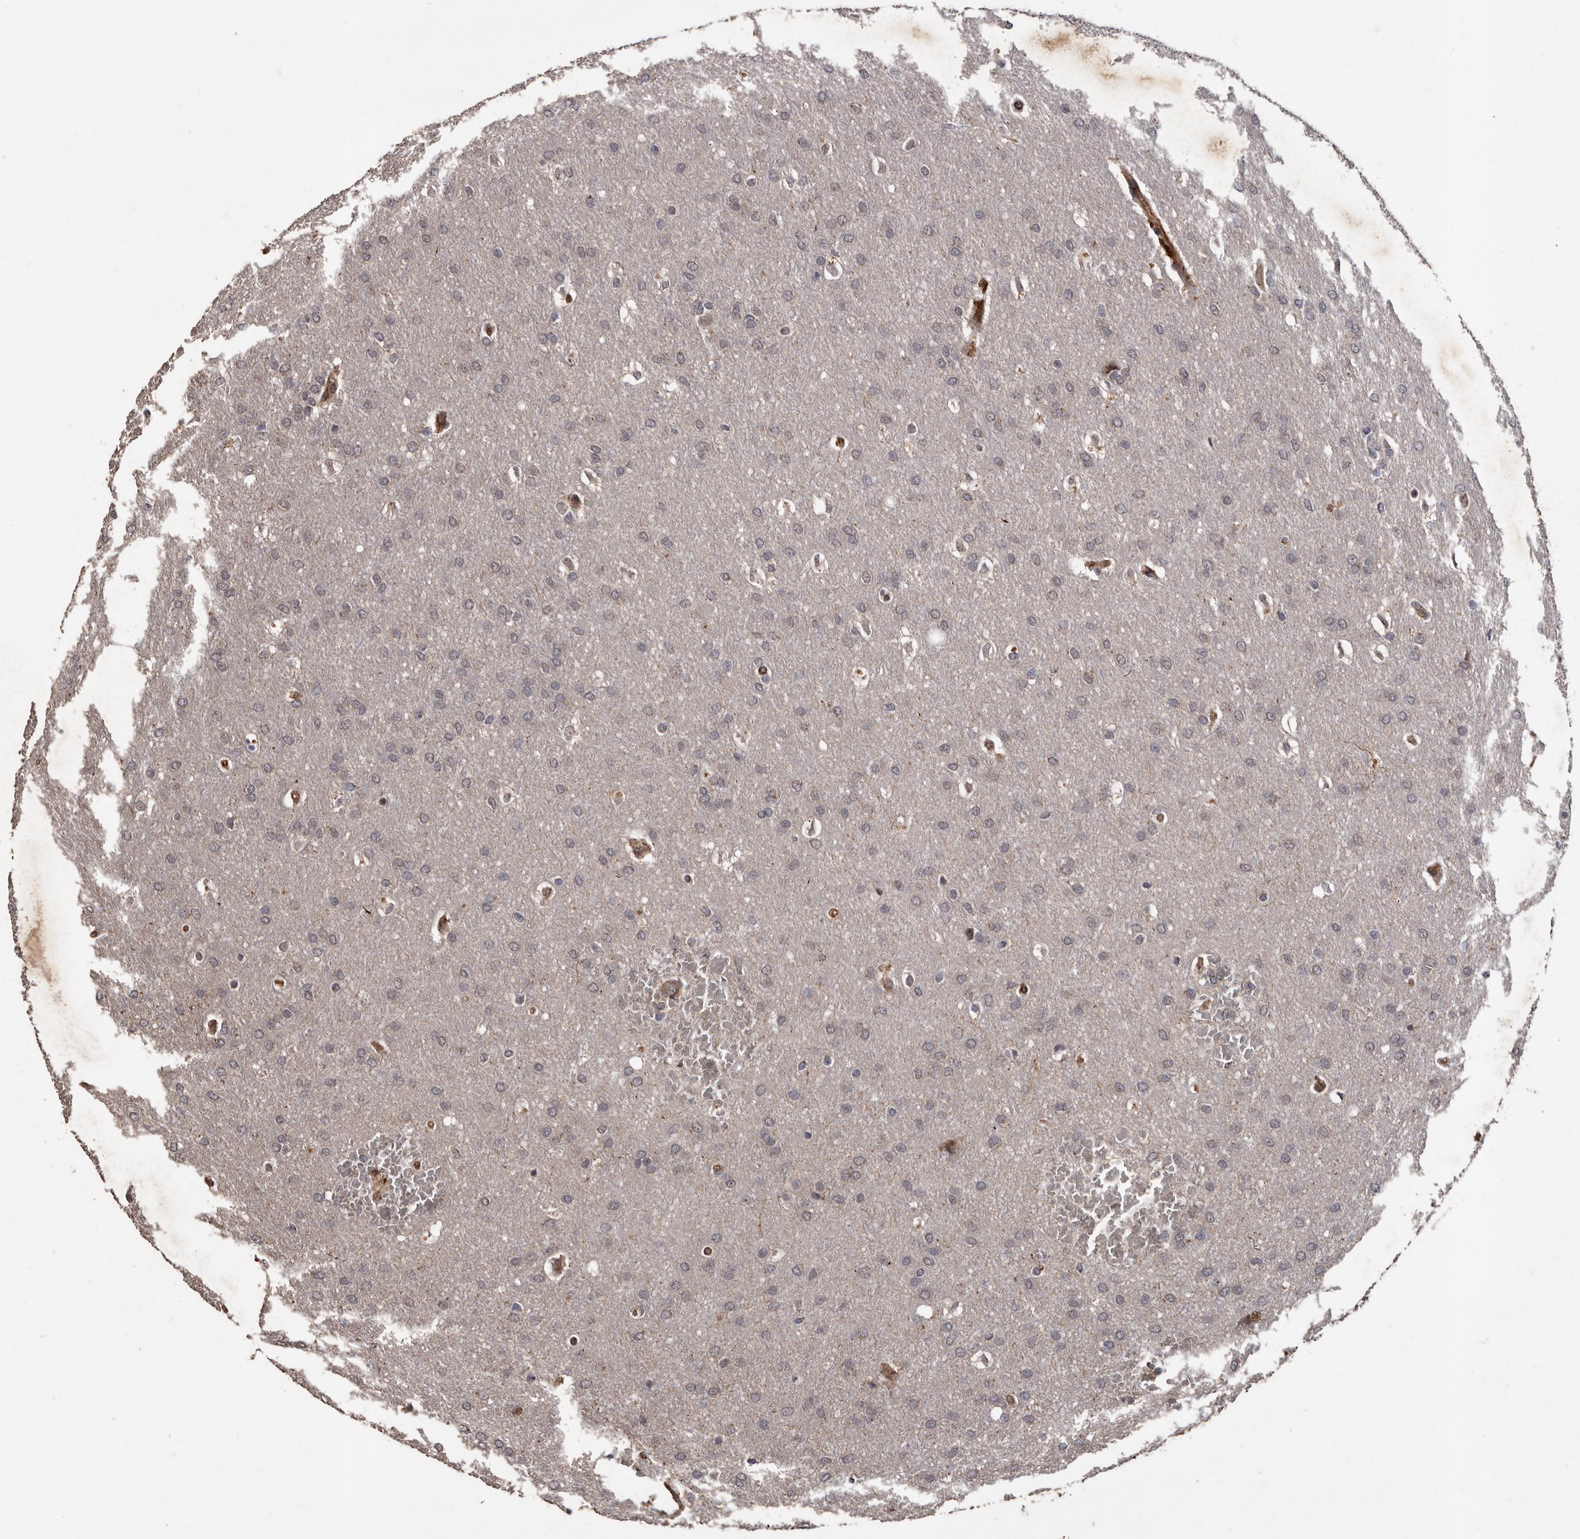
{"staining": {"intensity": "negative", "quantity": "none", "location": "none"}, "tissue": "glioma", "cell_type": "Tumor cells", "image_type": "cancer", "snomed": [{"axis": "morphology", "description": "Glioma, malignant, Low grade"}, {"axis": "topography", "description": "Brain"}], "caption": "This histopathology image is of glioma stained with immunohistochemistry to label a protein in brown with the nuclei are counter-stained blue. There is no positivity in tumor cells.", "gene": "BRAT1", "patient": {"sex": "female", "age": 37}}